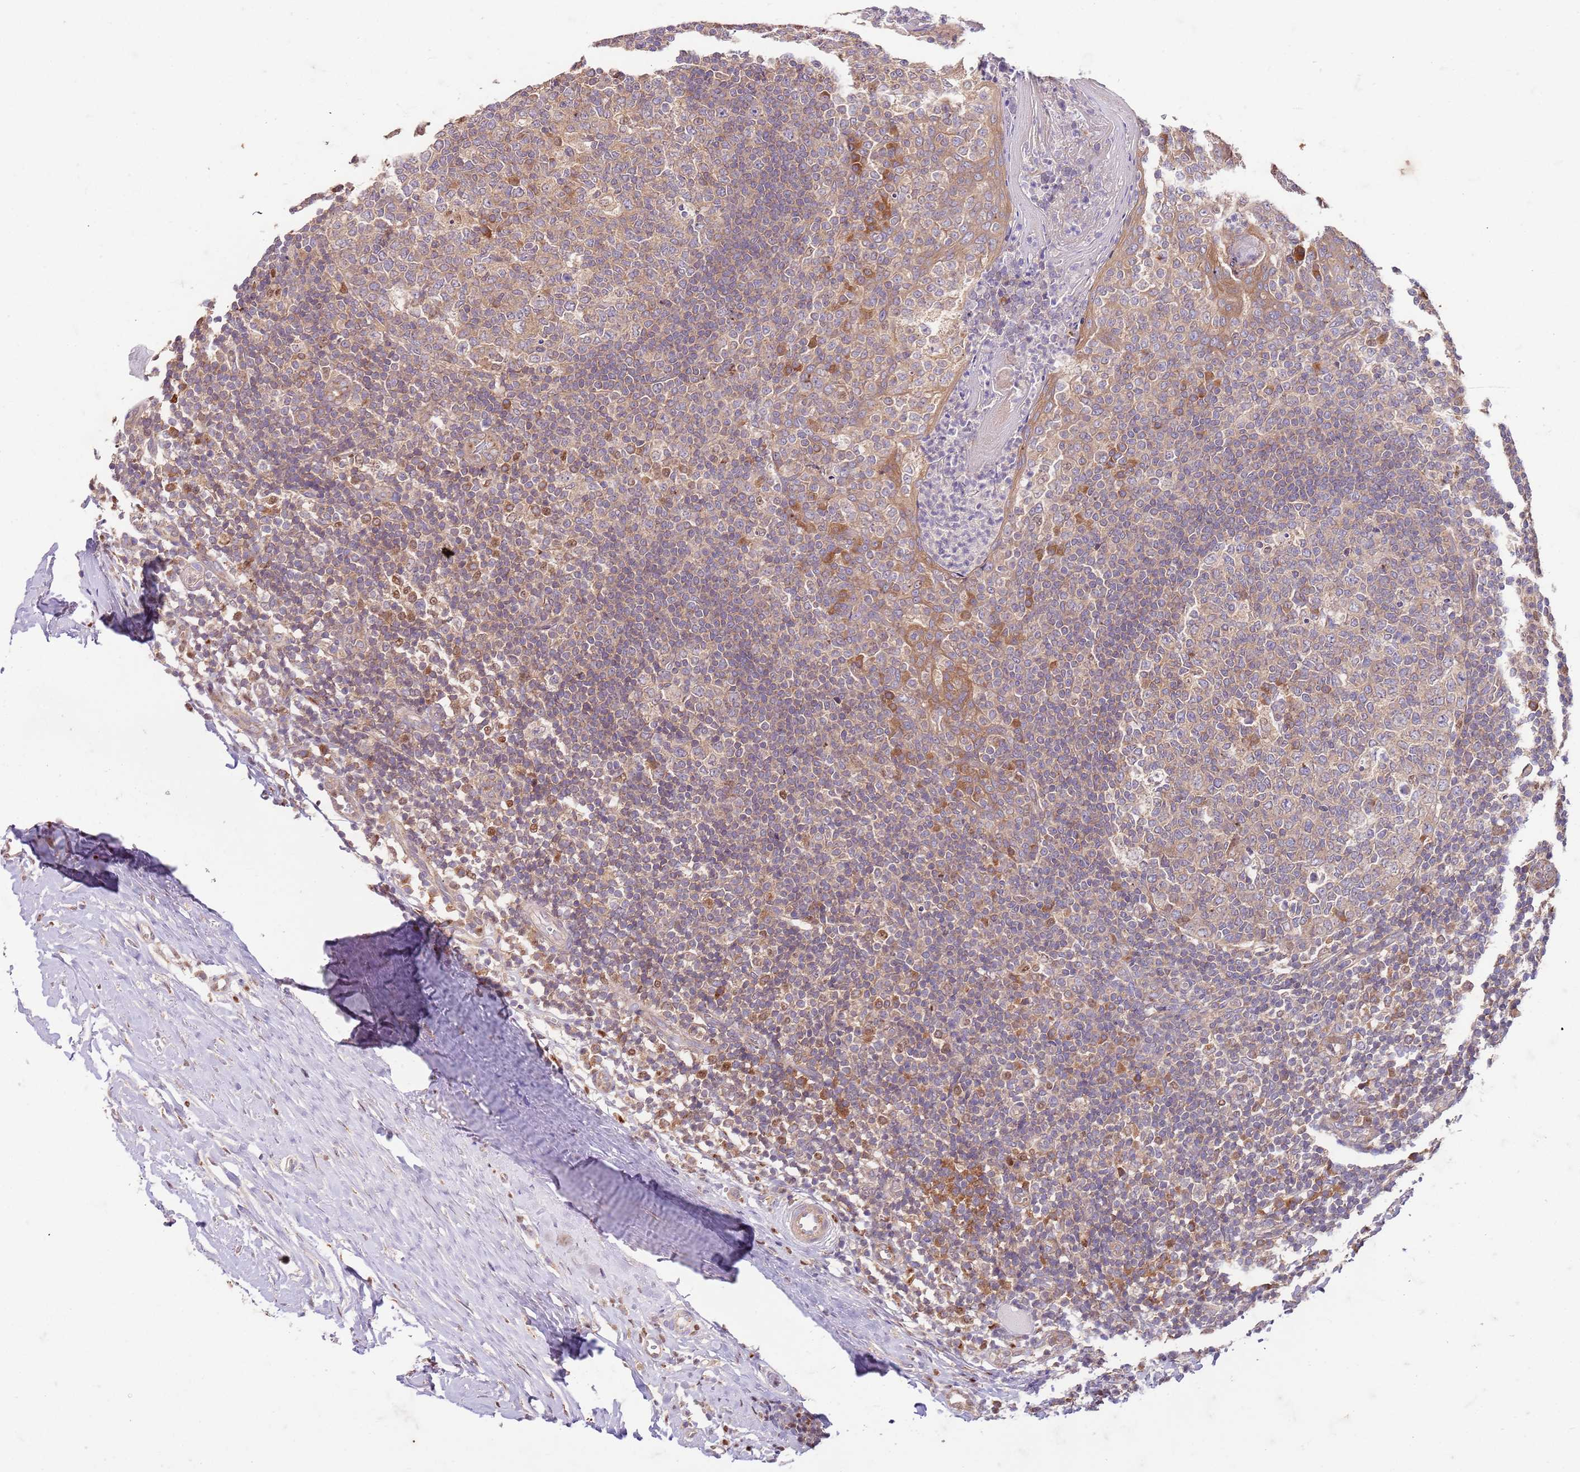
{"staining": {"intensity": "moderate", "quantity": "<25%", "location": "cytoplasmic/membranous"}, "tissue": "tonsil", "cell_type": "Germinal center cells", "image_type": "normal", "snomed": [{"axis": "morphology", "description": "Normal tissue, NOS"}, {"axis": "topography", "description": "Tonsil"}], "caption": "This image demonstrates benign tonsil stained with immunohistochemistry to label a protein in brown. The cytoplasmic/membranous of germinal center cells show moderate positivity for the protein. Nuclei are counter-stained blue.", "gene": "OSBP", "patient": {"sex": "female", "age": 19}}